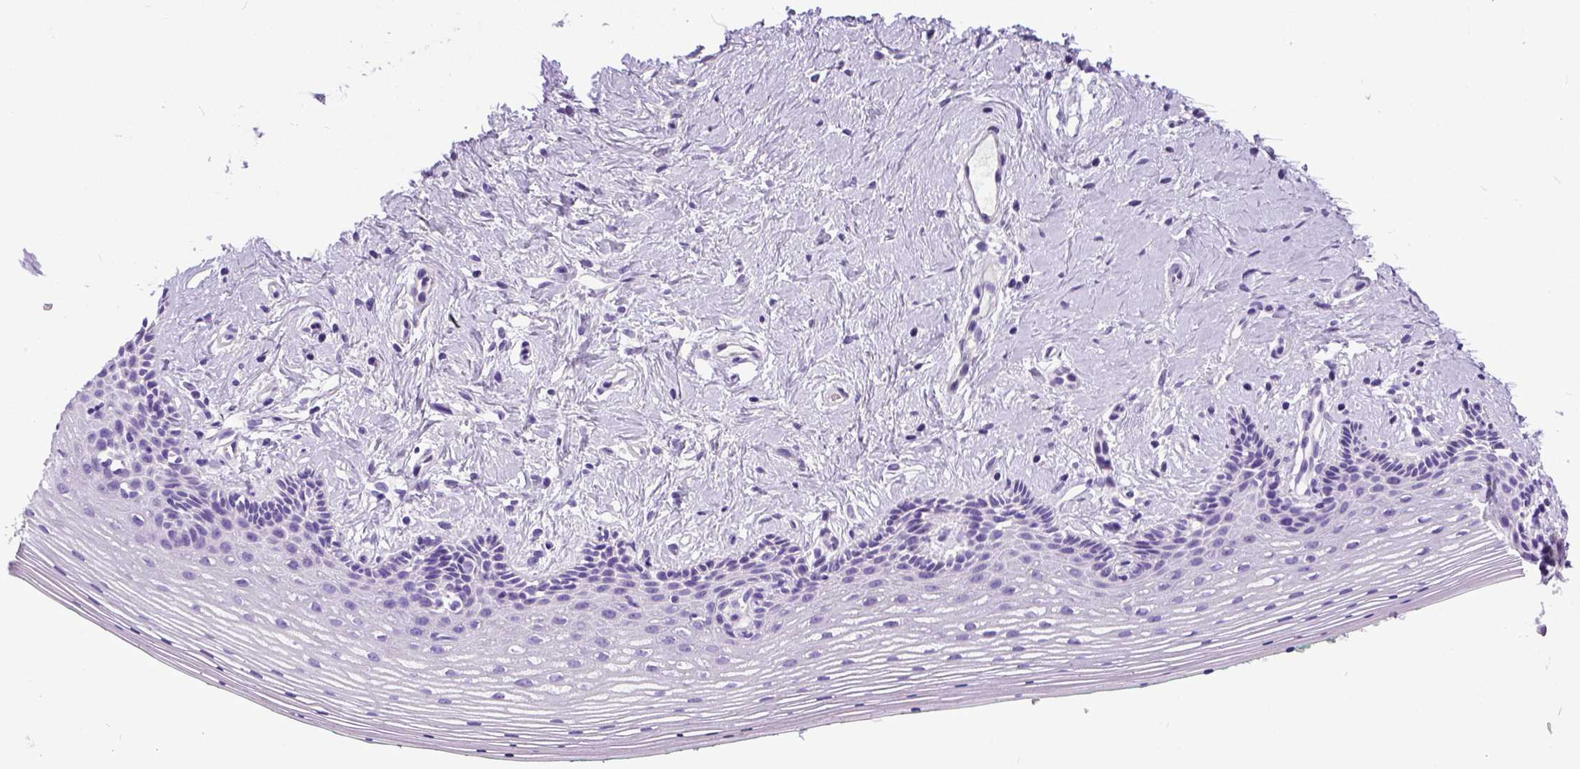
{"staining": {"intensity": "negative", "quantity": "none", "location": "none"}, "tissue": "vagina", "cell_type": "Squamous epithelial cells", "image_type": "normal", "snomed": [{"axis": "morphology", "description": "Normal tissue, NOS"}, {"axis": "topography", "description": "Vagina"}], "caption": "High power microscopy micrograph of an immunohistochemistry image of unremarkable vagina, revealing no significant expression in squamous epithelial cells.", "gene": "IGF2", "patient": {"sex": "female", "age": 42}}